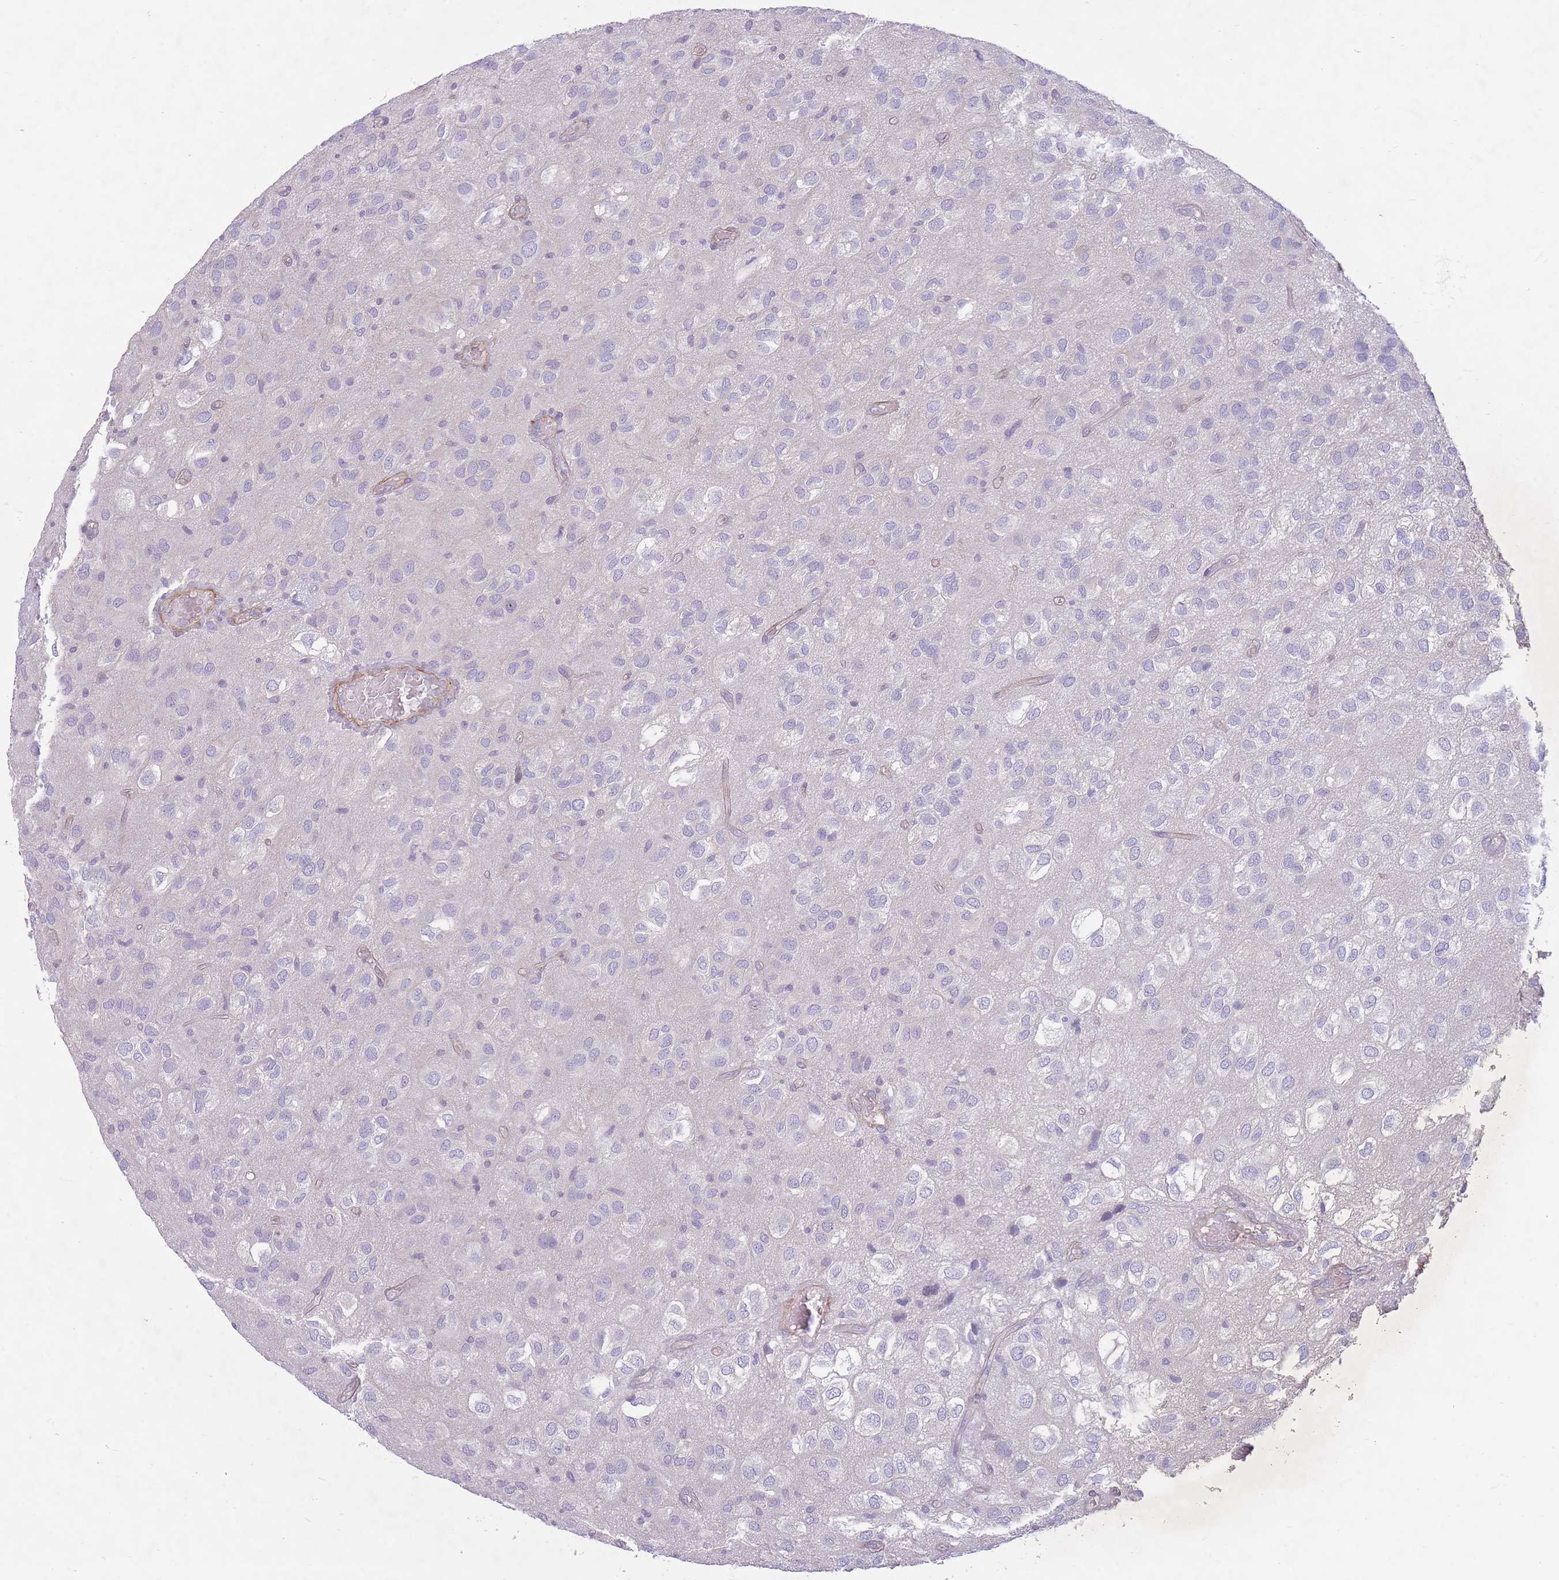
{"staining": {"intensity": "negative", "quantity": "none", "location": "none"}, "tissue": "glioma", "cell_type": "Tumor cells", "image_type": "cancer", "snomed": [{"axis": "morphology", "description": "Glioma, malignant, Low grade"}, {"axis": "topography", "description": "Brain"}], "caption": "Immunohistochemistry (IHC) histopathology image of human glioma stained for a protein (brown), which shows no expression in tumor cells. (DAB immunohistochemistry with hematoxylin counter stain).", "gene": "PNPLA5", "patient": {"sex": "male", "age": 66}}